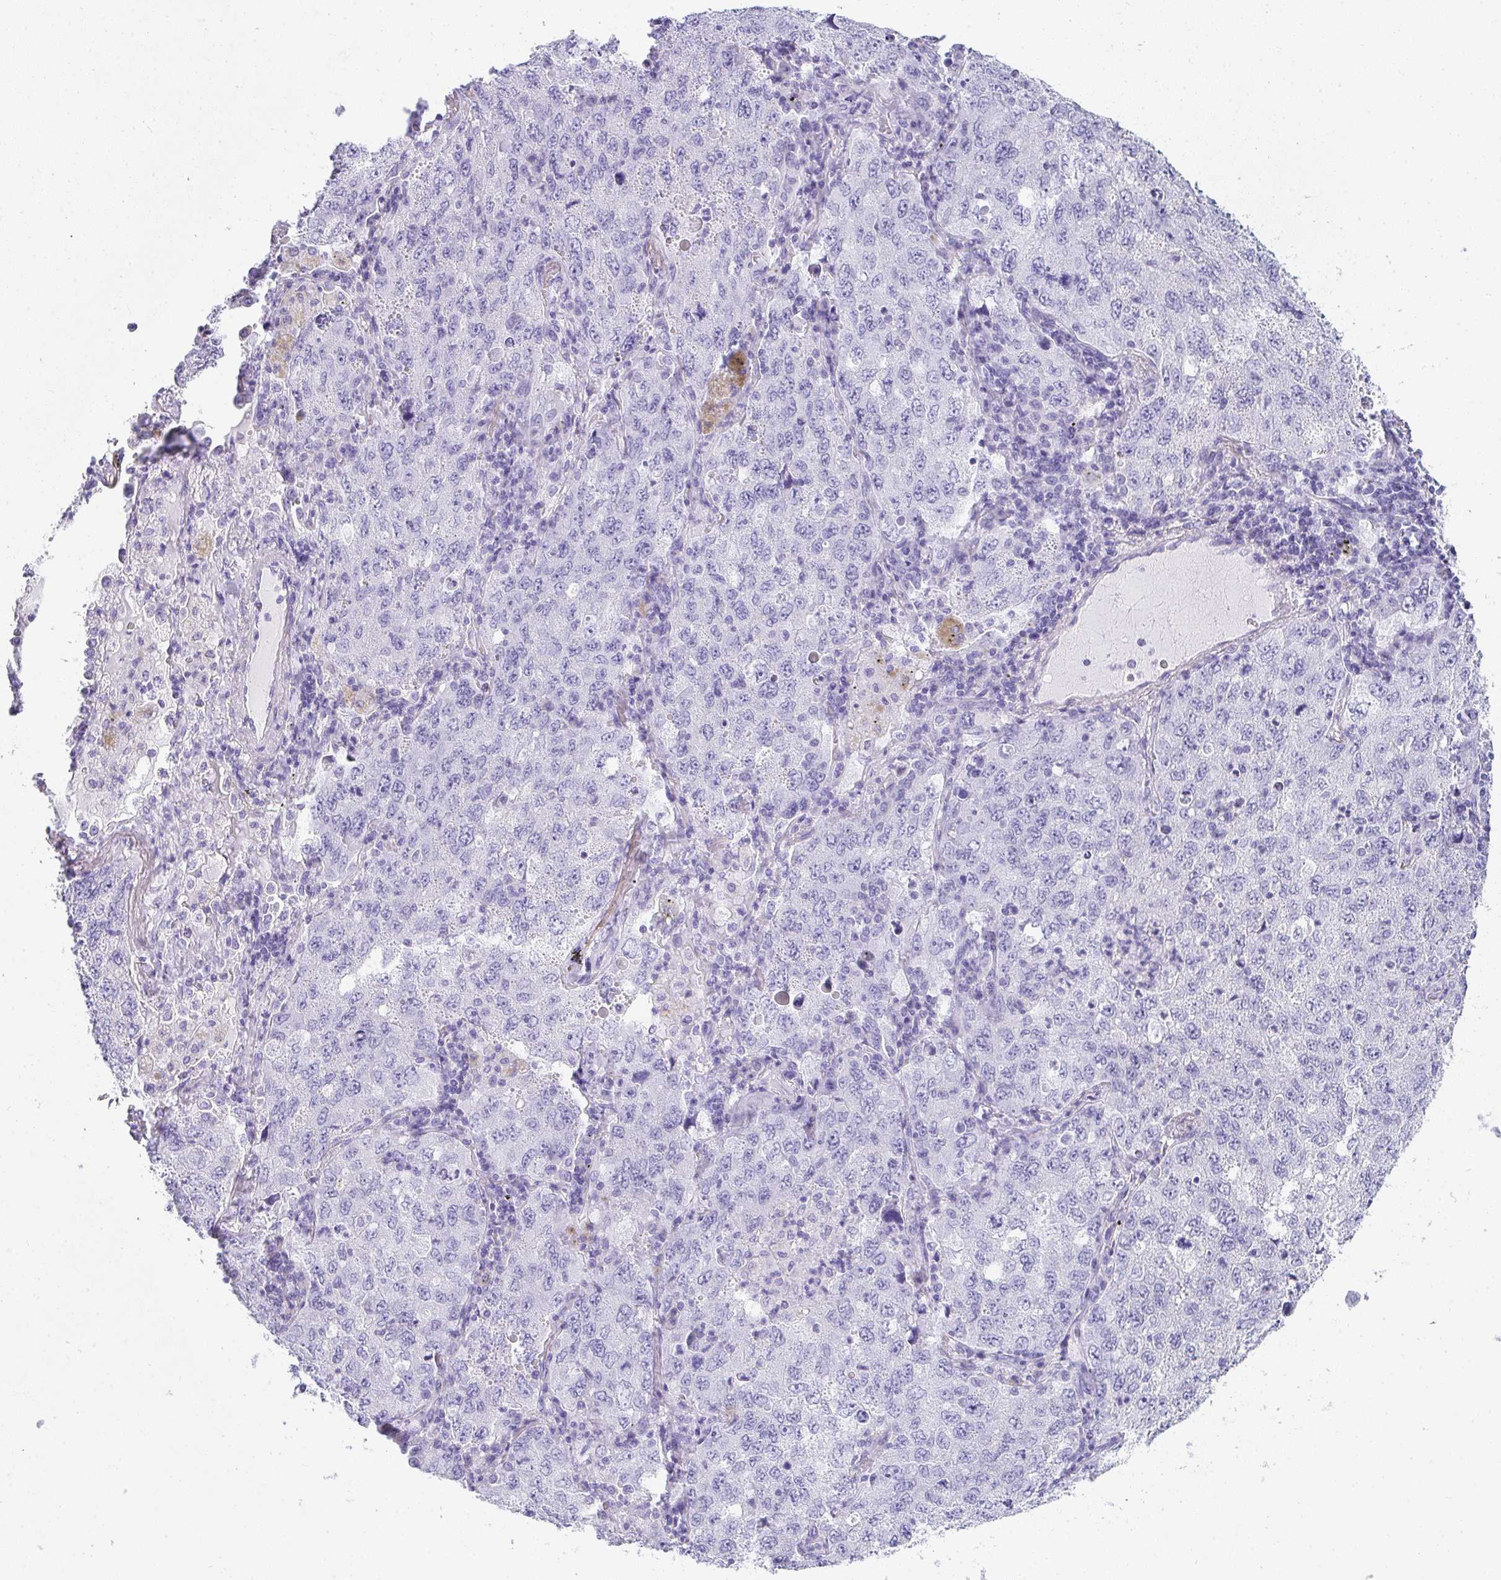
{"staining": {"intensity": "negative", "quantity": "none", "location": "none"}, "tissue": "lung cancer", "cell_type": "Tumor cells", "image_type": "cancer", "snomed": [{"axis": "morphology", "description": "Adenocarcinoma, NOS"}, {"axis": "topography", "description": "Lung"}], "caption": "Immunohistochemistry (IHC) histopathology image of neoplastic tissue: human adenocarcinoma (lung) stained with DAB demonstrates no significant protein expression in tumor cells. (Stains: DAB immunohistochemistry (IHC) with hematoxylin counter stain, Microscopy: brightfield microscopy at high magnification).", "gene": "PRND", "patient": {"sex": "female", "age": 57}}